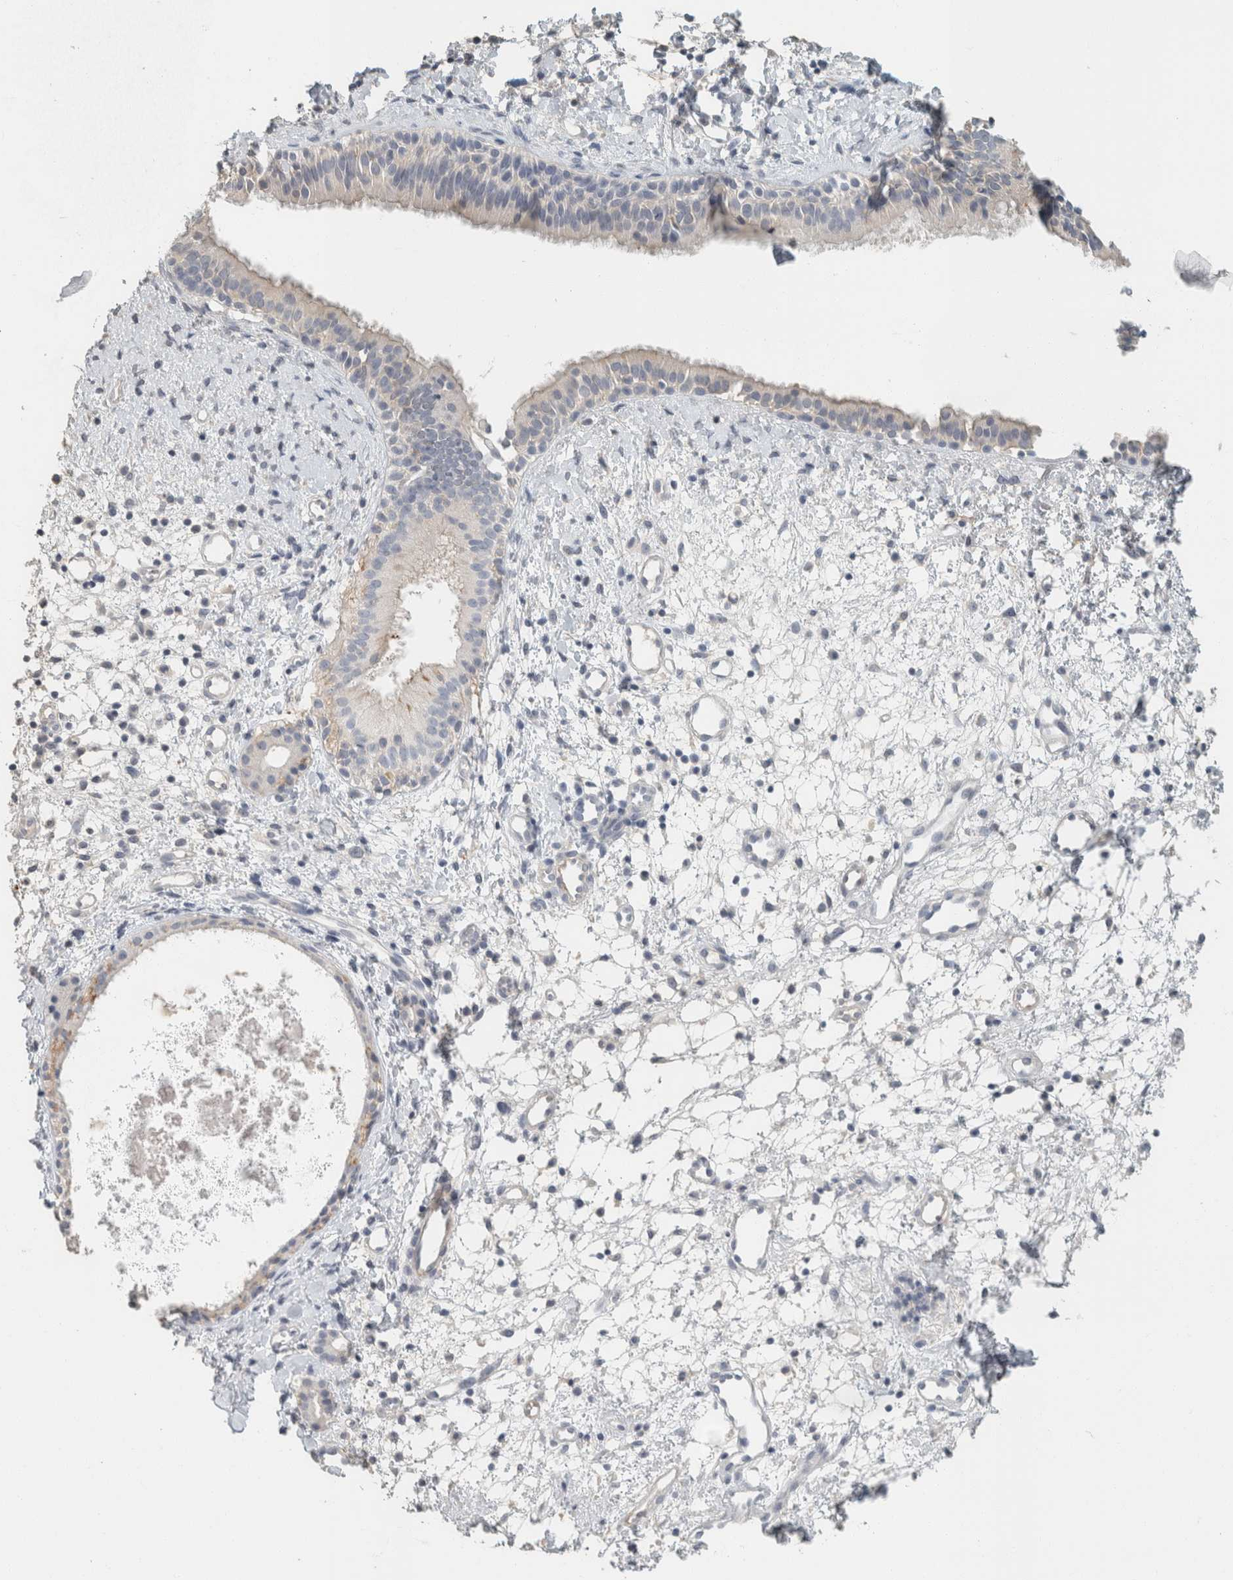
{"staining": {"intensity": "weak", "quantity": "<25%", "location": "cytoplasmic/membranous"}, "tissue": "nasopharynx", "cell_type": "Respiratory epithelial cells", "image_type": "normal", "snomed": [{"axis": "morphology", "description": "Normal tissue, NOS"}, {"axis": "topography", "description": "Nasopharynx"}], "caption": "Immunohistochemical staining of unremarkable nasopharynx exhibits no significant expression in respiratory epithelial cells.", "gene": "SCIN", "patient": {"sex": "male", "age": 22}}